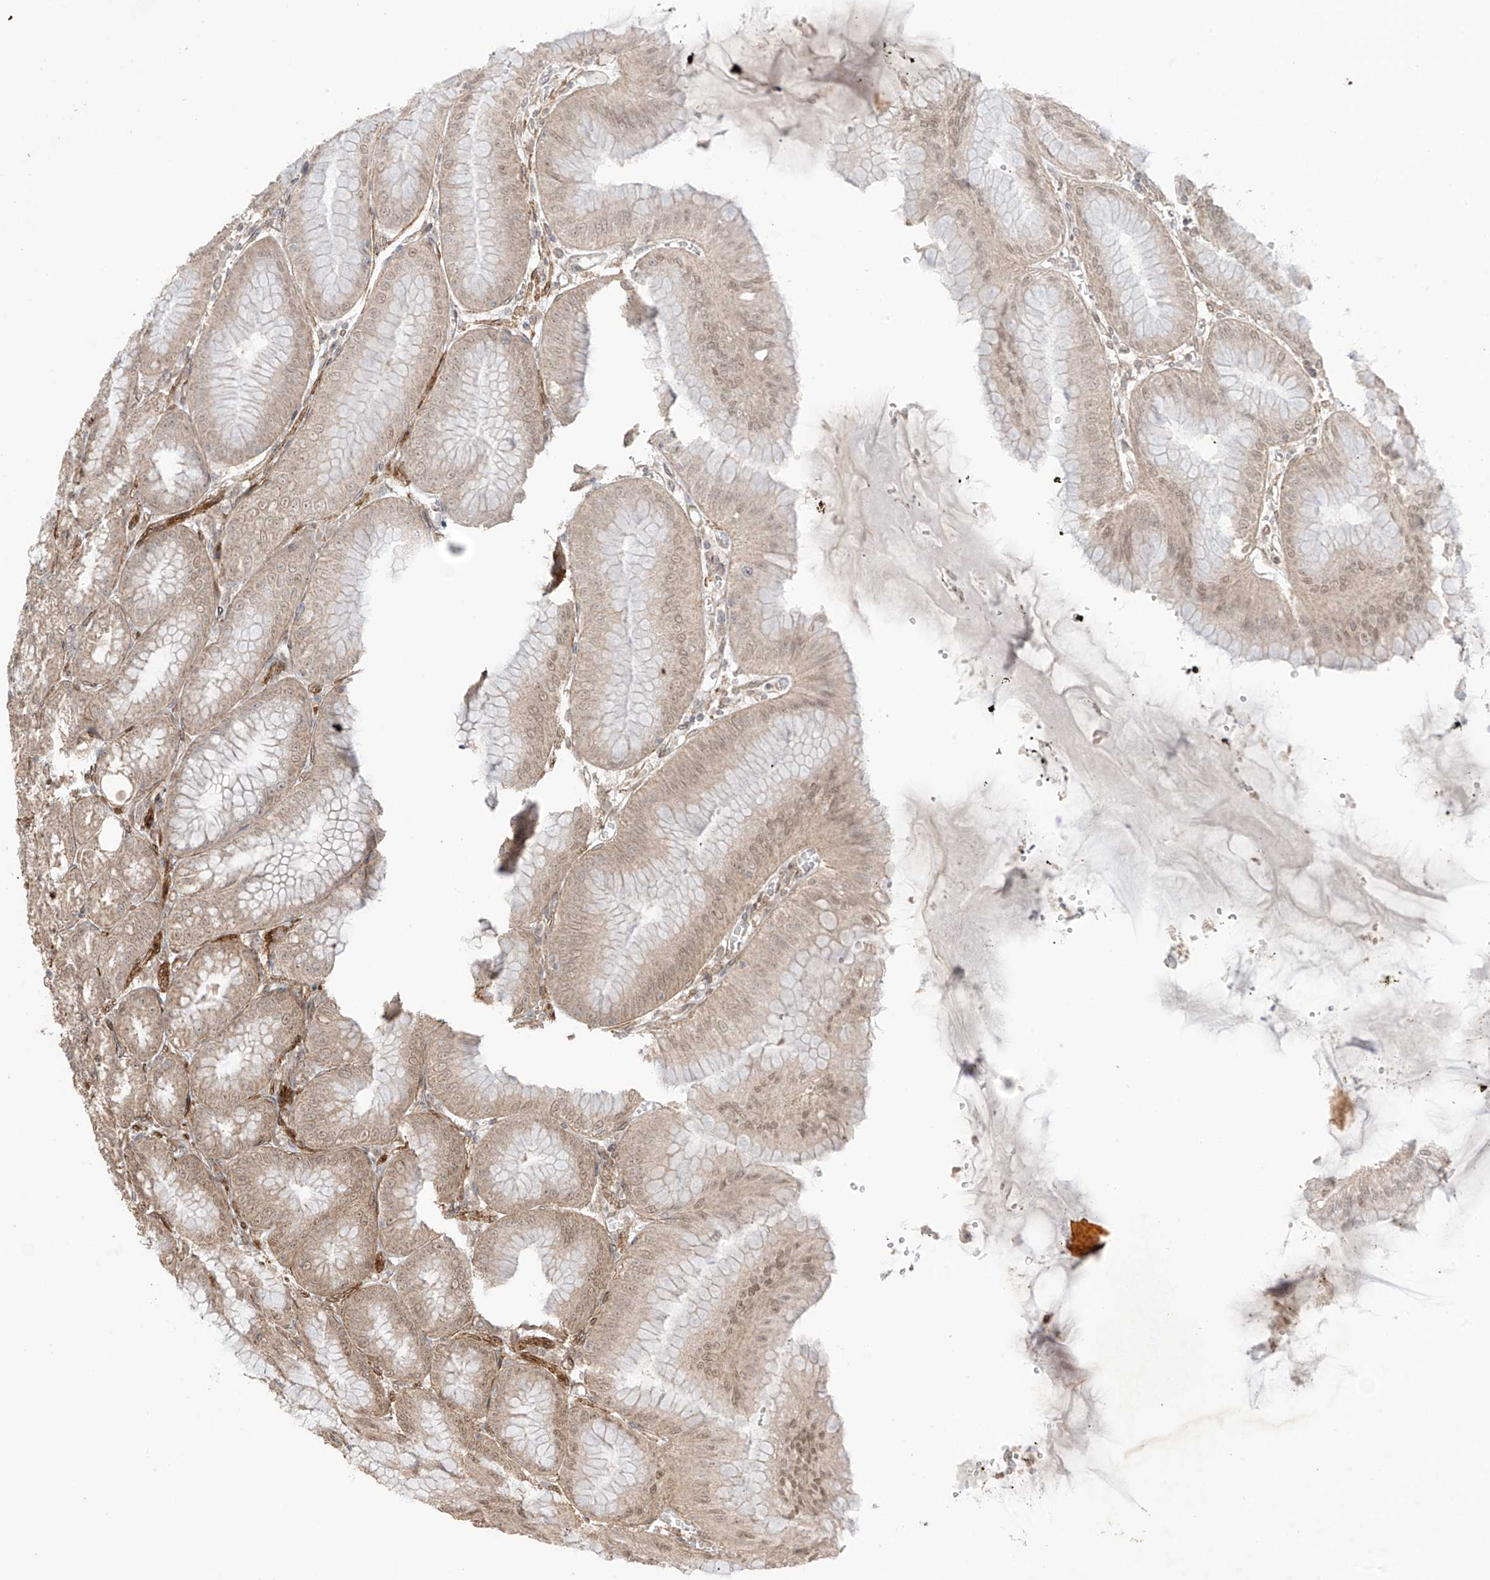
{"staining": {"intensity": "weak", "quantity": ">75%", "location": "cytoplasmic/membranous,nuclear"}, "tissue": "stomach", "cell_type": "Glandular cells", "image_type": "normal", "snomed": [{"axis": "morphology", "description": "Normal tissue, NOS"}, {"axis": "topography", "description": "Stomach, lower"}], "caption": "Immunohistochemistry histopathology image of benign human stomach stained for a protein (brown), which shows low levels of weak cytoplasmic/membranous,nuclear staining in about >75% of glandular cells.", "gene": "TTLL5", "patient": {"sex": "male", "age": 71}}